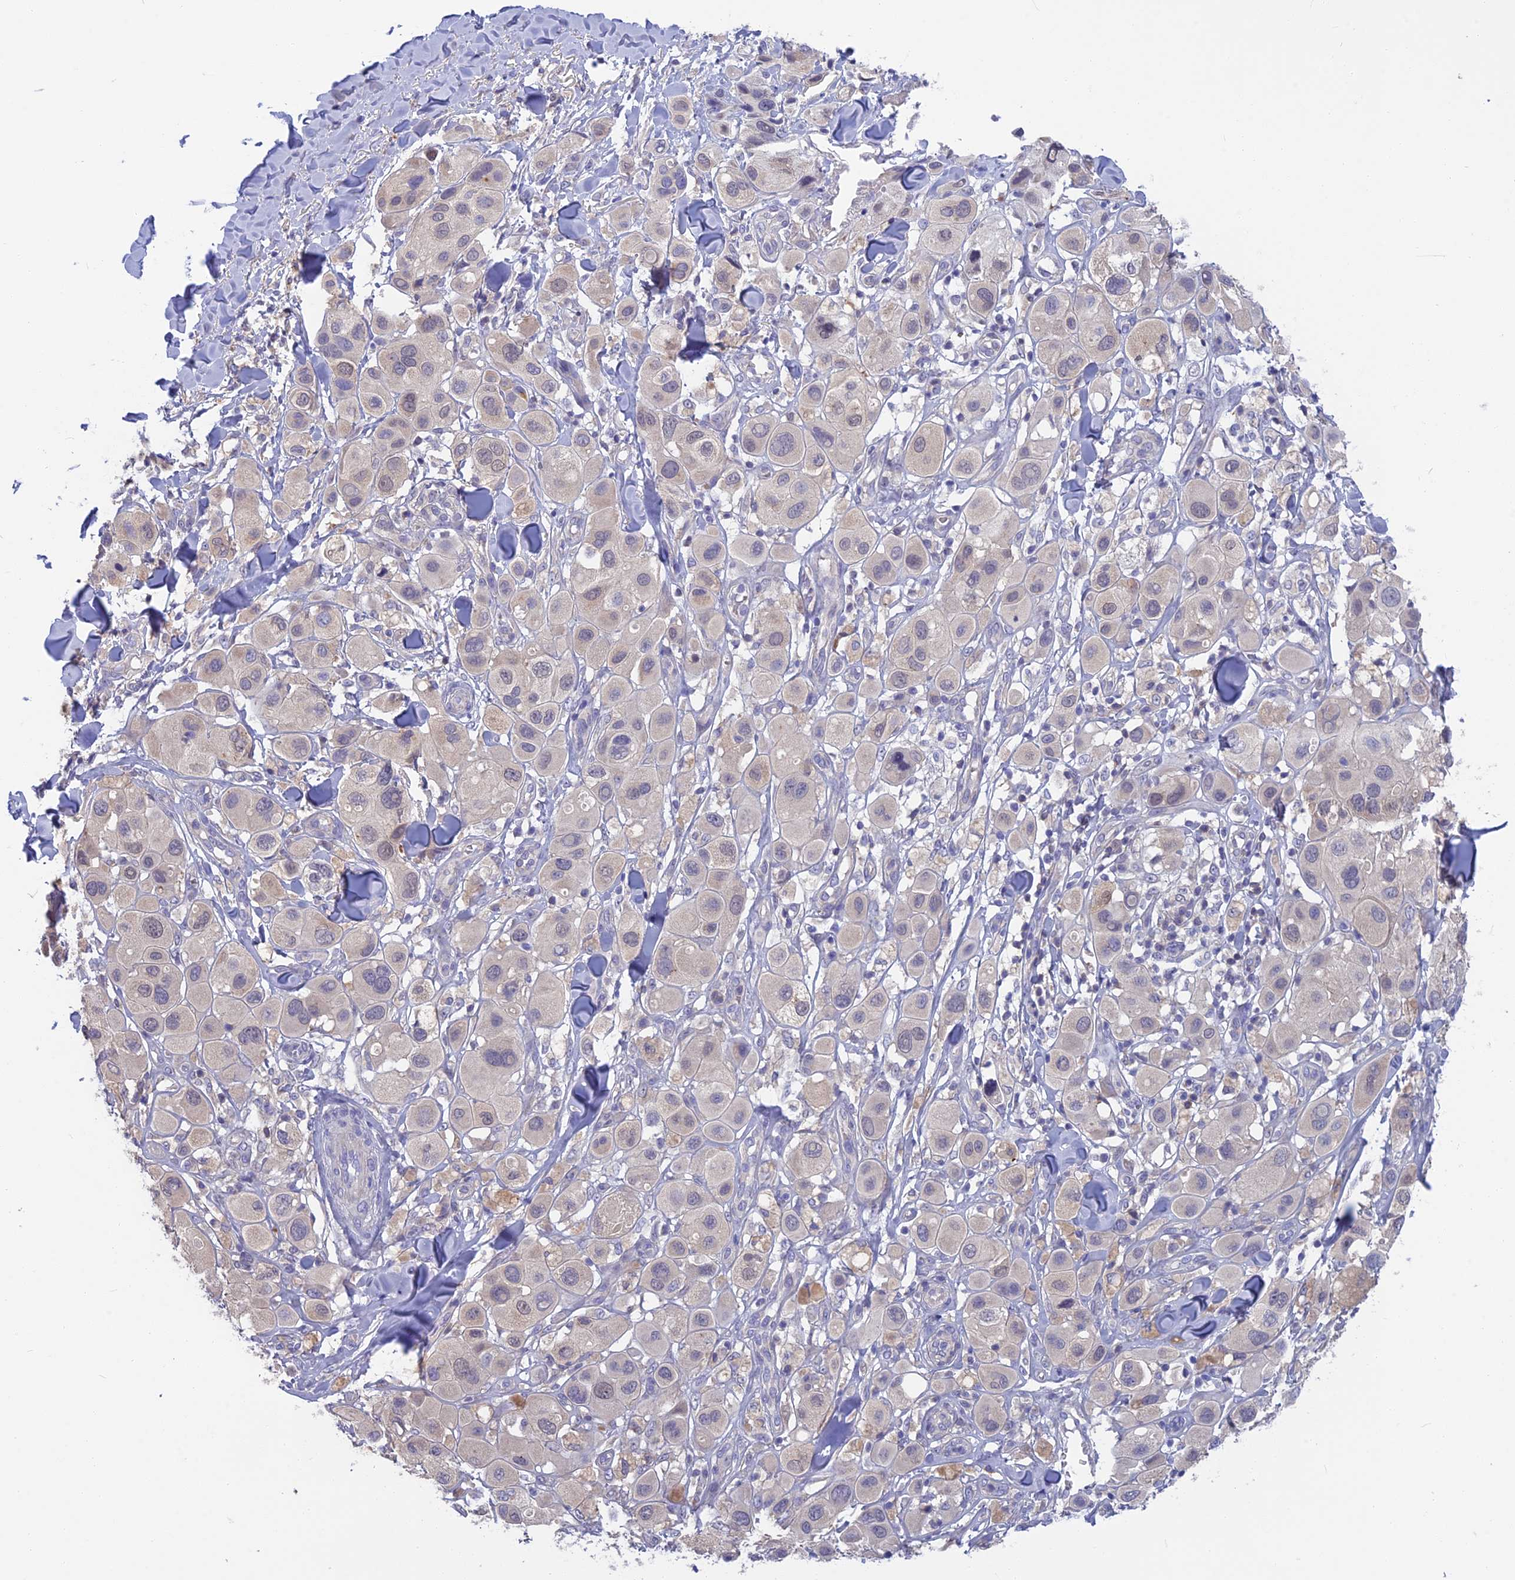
{"staining": {"intensity": "negative", "quantity": "none", "location": "none"}, "tissue": "melanoma", "cell_type": "Tumor cells", "image_type": "cancer", "snomed": [{"axis": "morphology", "description": "Malignant melanoma, Metastatic site"}, {"axis": "topography", "description": "Skin"}], "caption": "This histopathology image is of melanoma stained with immunohistochemistry to label a protein in brown with the nuclei are counter-stained blue. There is no positivity in tumor cells. Nuclei are stained in blue.", "gene": "SNAP91", "patient": {"sex": "male", "age": 41}}